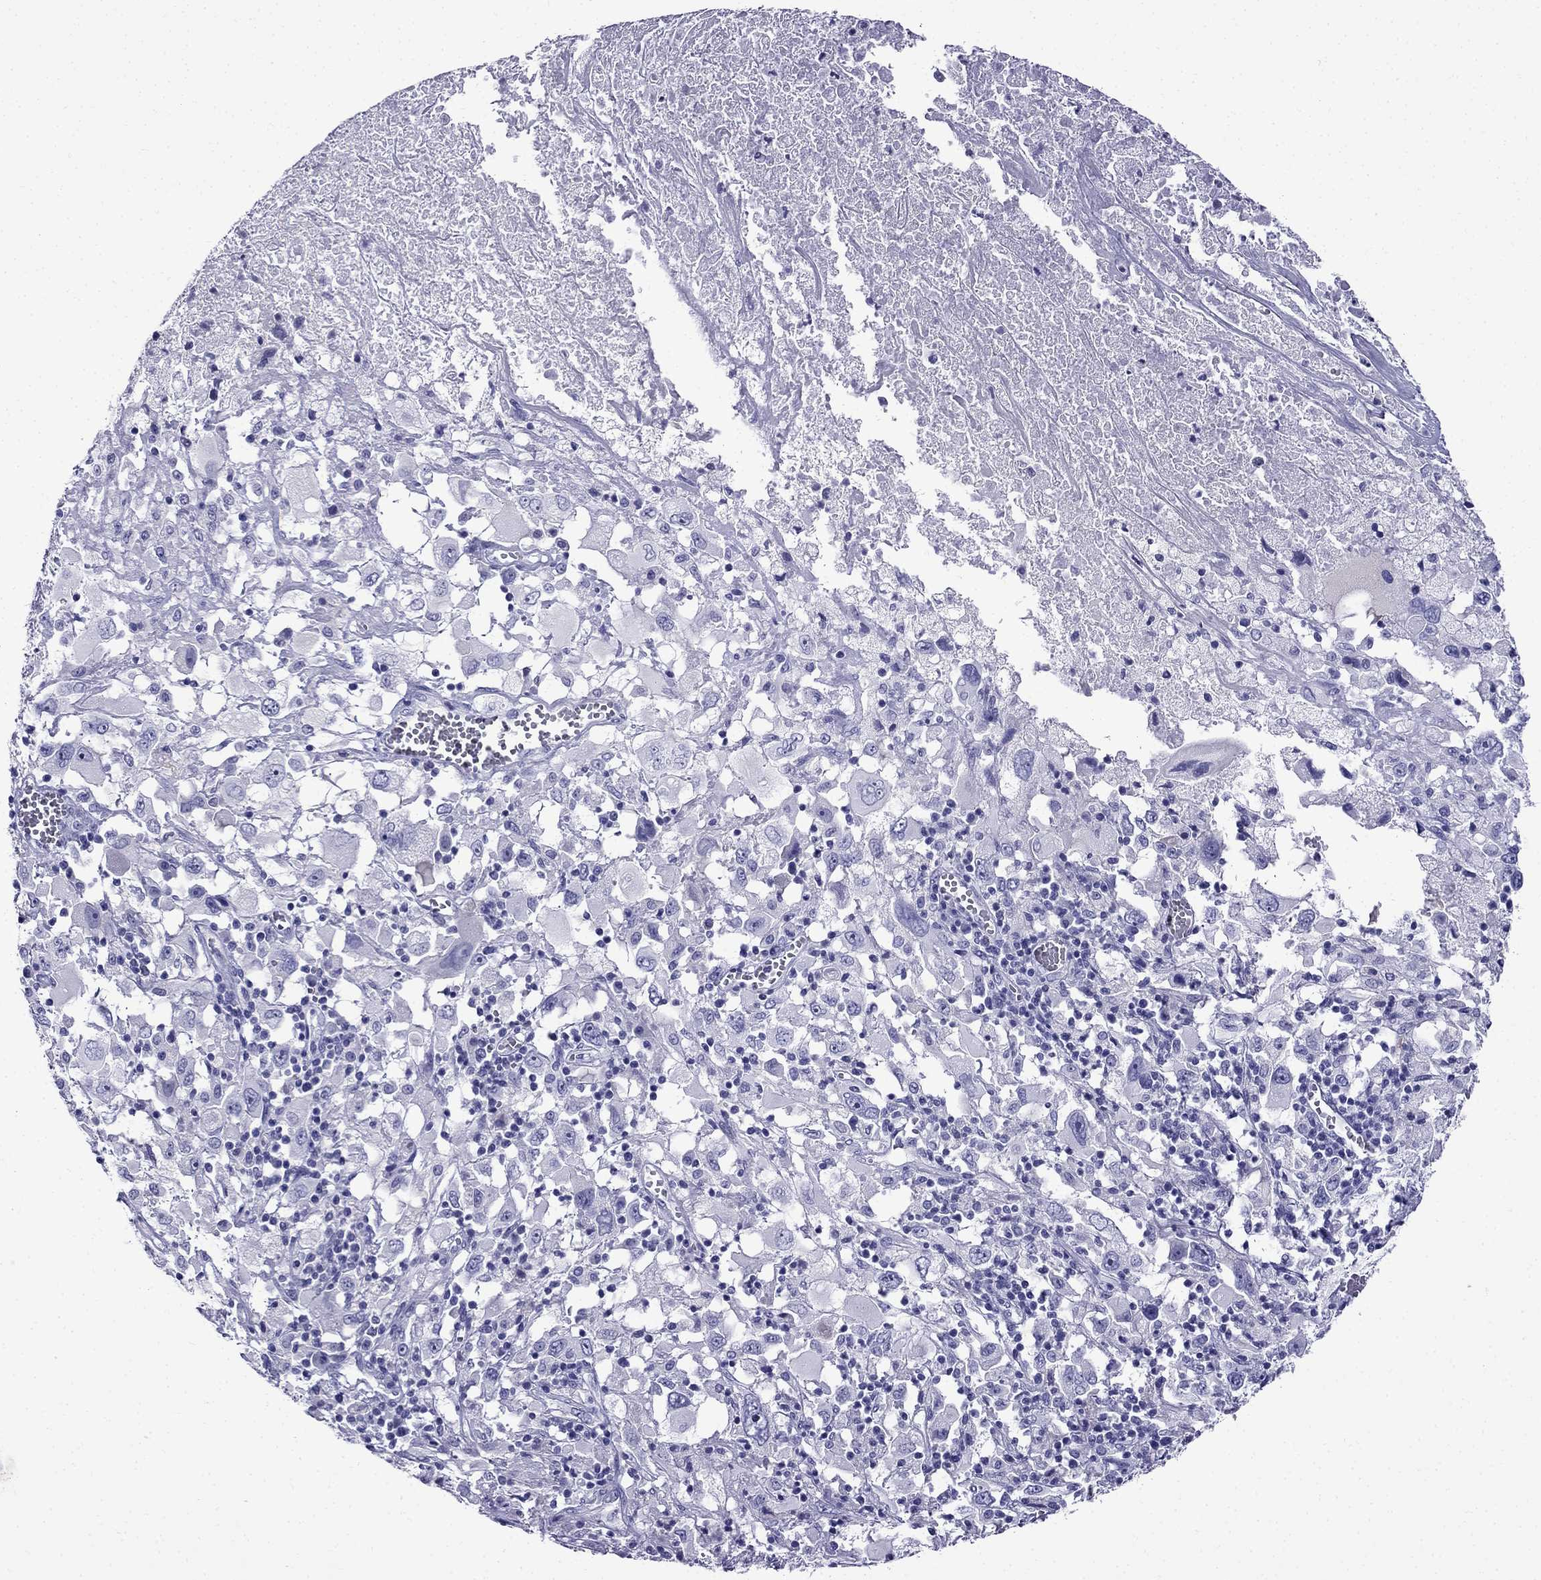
{"staining": {"intensity": "negative", "quantity": "none", "location": "none"}, "tissue": "melanoma", "cell_type": "Tumor cells", "image_type": "cancer", "snomed": [{"axis": "morphology", "description": "Malignant melanoma, Metastatic site"}, {"axis": "topography", "description": "Soft tissue"}], "caption": "Malignant melanoma (metastatic site) stained for a protein using IHC shows no expression tumor cells.", "gene": "ERC2", "patient": {"sex": "male", "age": 50}}